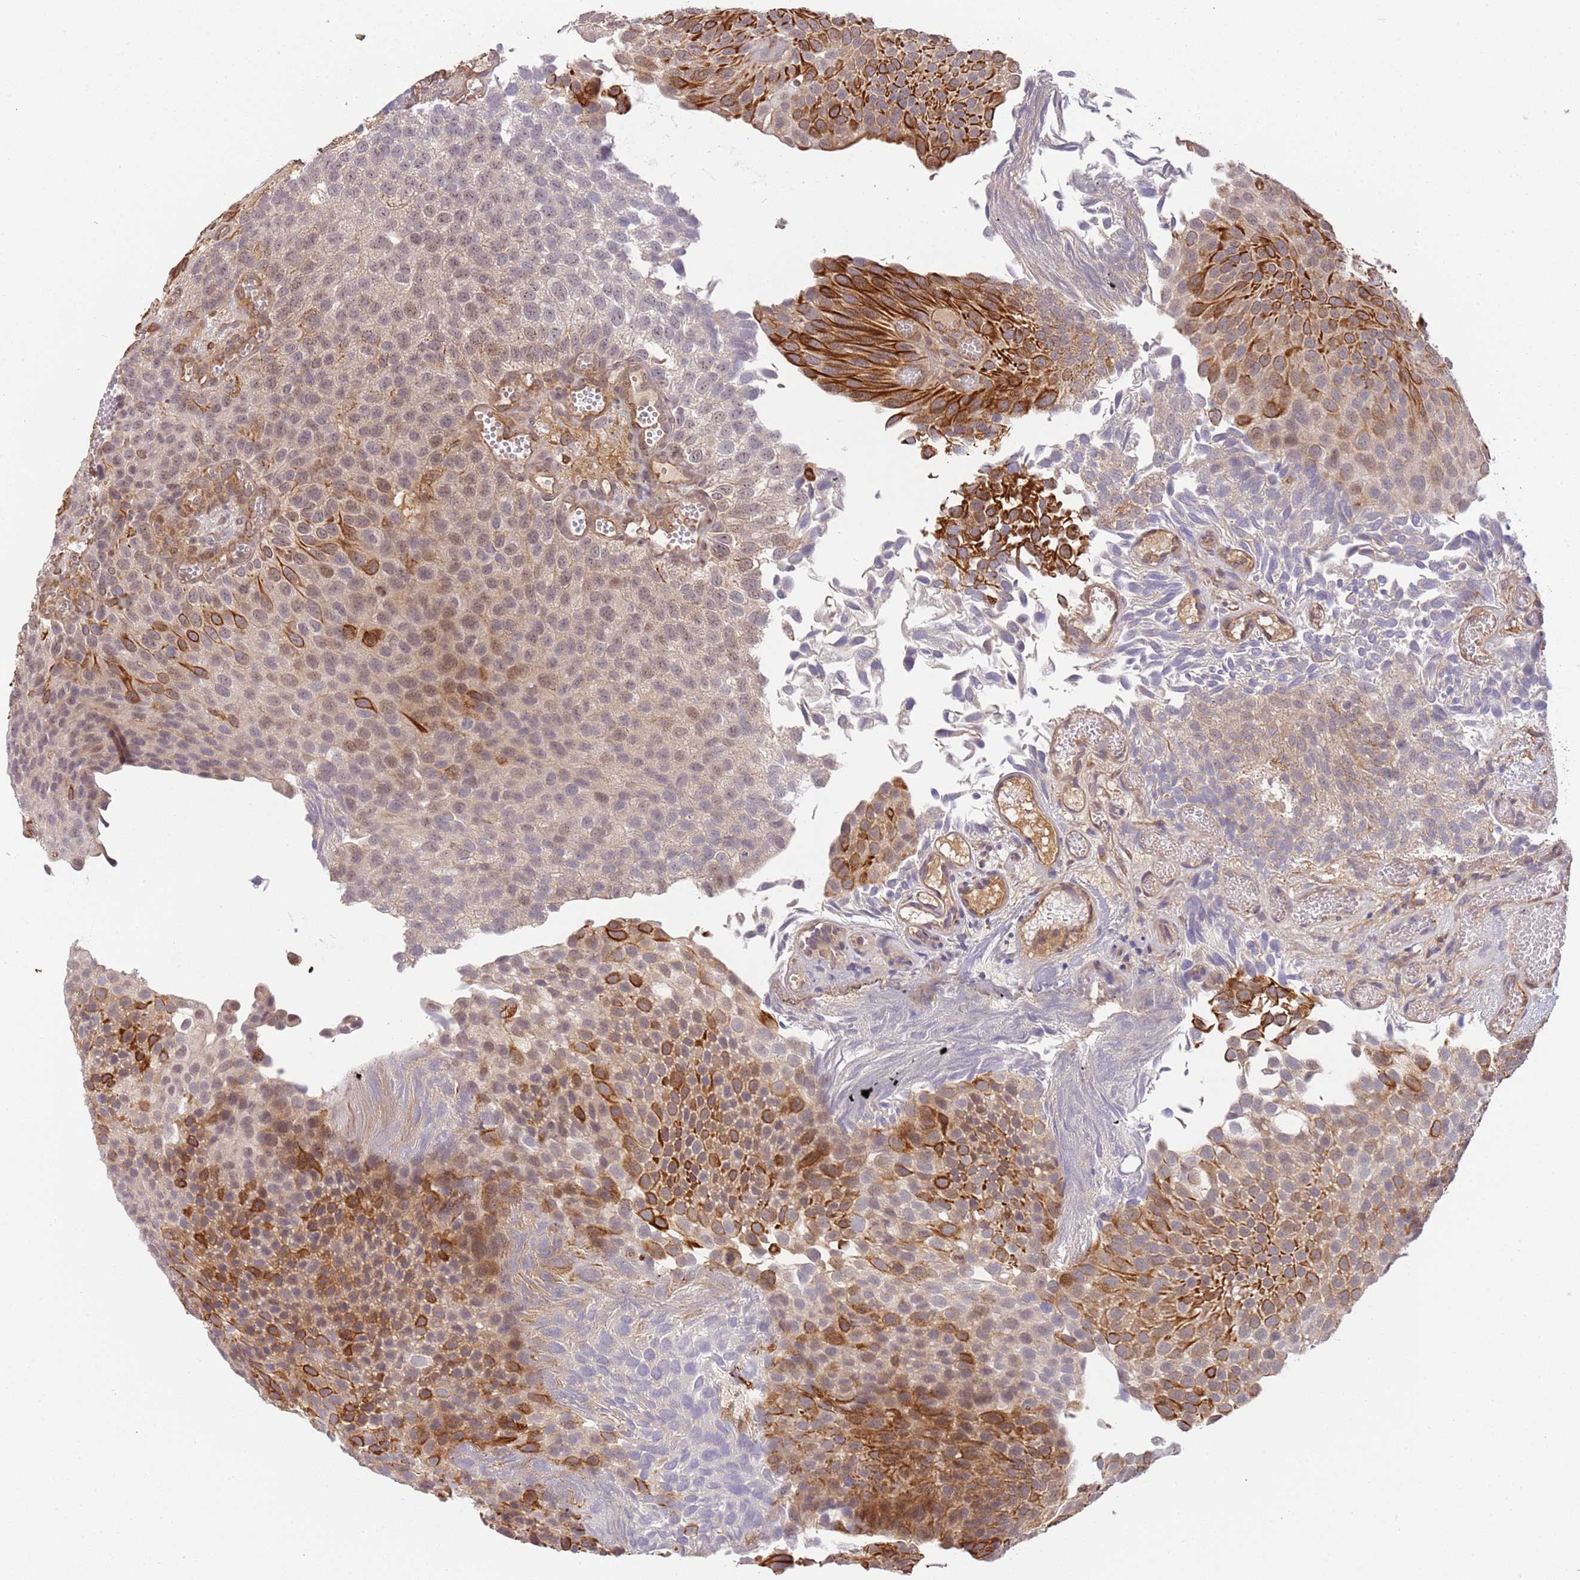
{"staining": {"intensity": "strong", "quantity": ">75%", "location": "cytoplasmic/membranous,nuclear"}, "tissue": "urothelial cancer", "cell_type": "Tumor cells", "image_type": "cancer", "snomed": [{"axis": "morphology", "description": "Urothelial carcinoma, Low grade"}, {"axis": "topography", "description": "Urinary bladder"}], "caption": "High-power microscopy captured an IHC photomicrograph of urothelial cancer, revealing strong cytoplasmic/membranous and nuclear staining in approximately >75% of tumor cells. Nuclei are stained in blue.", "gene": "SURF2", "patient": {"sex": "male", "age": 89}}